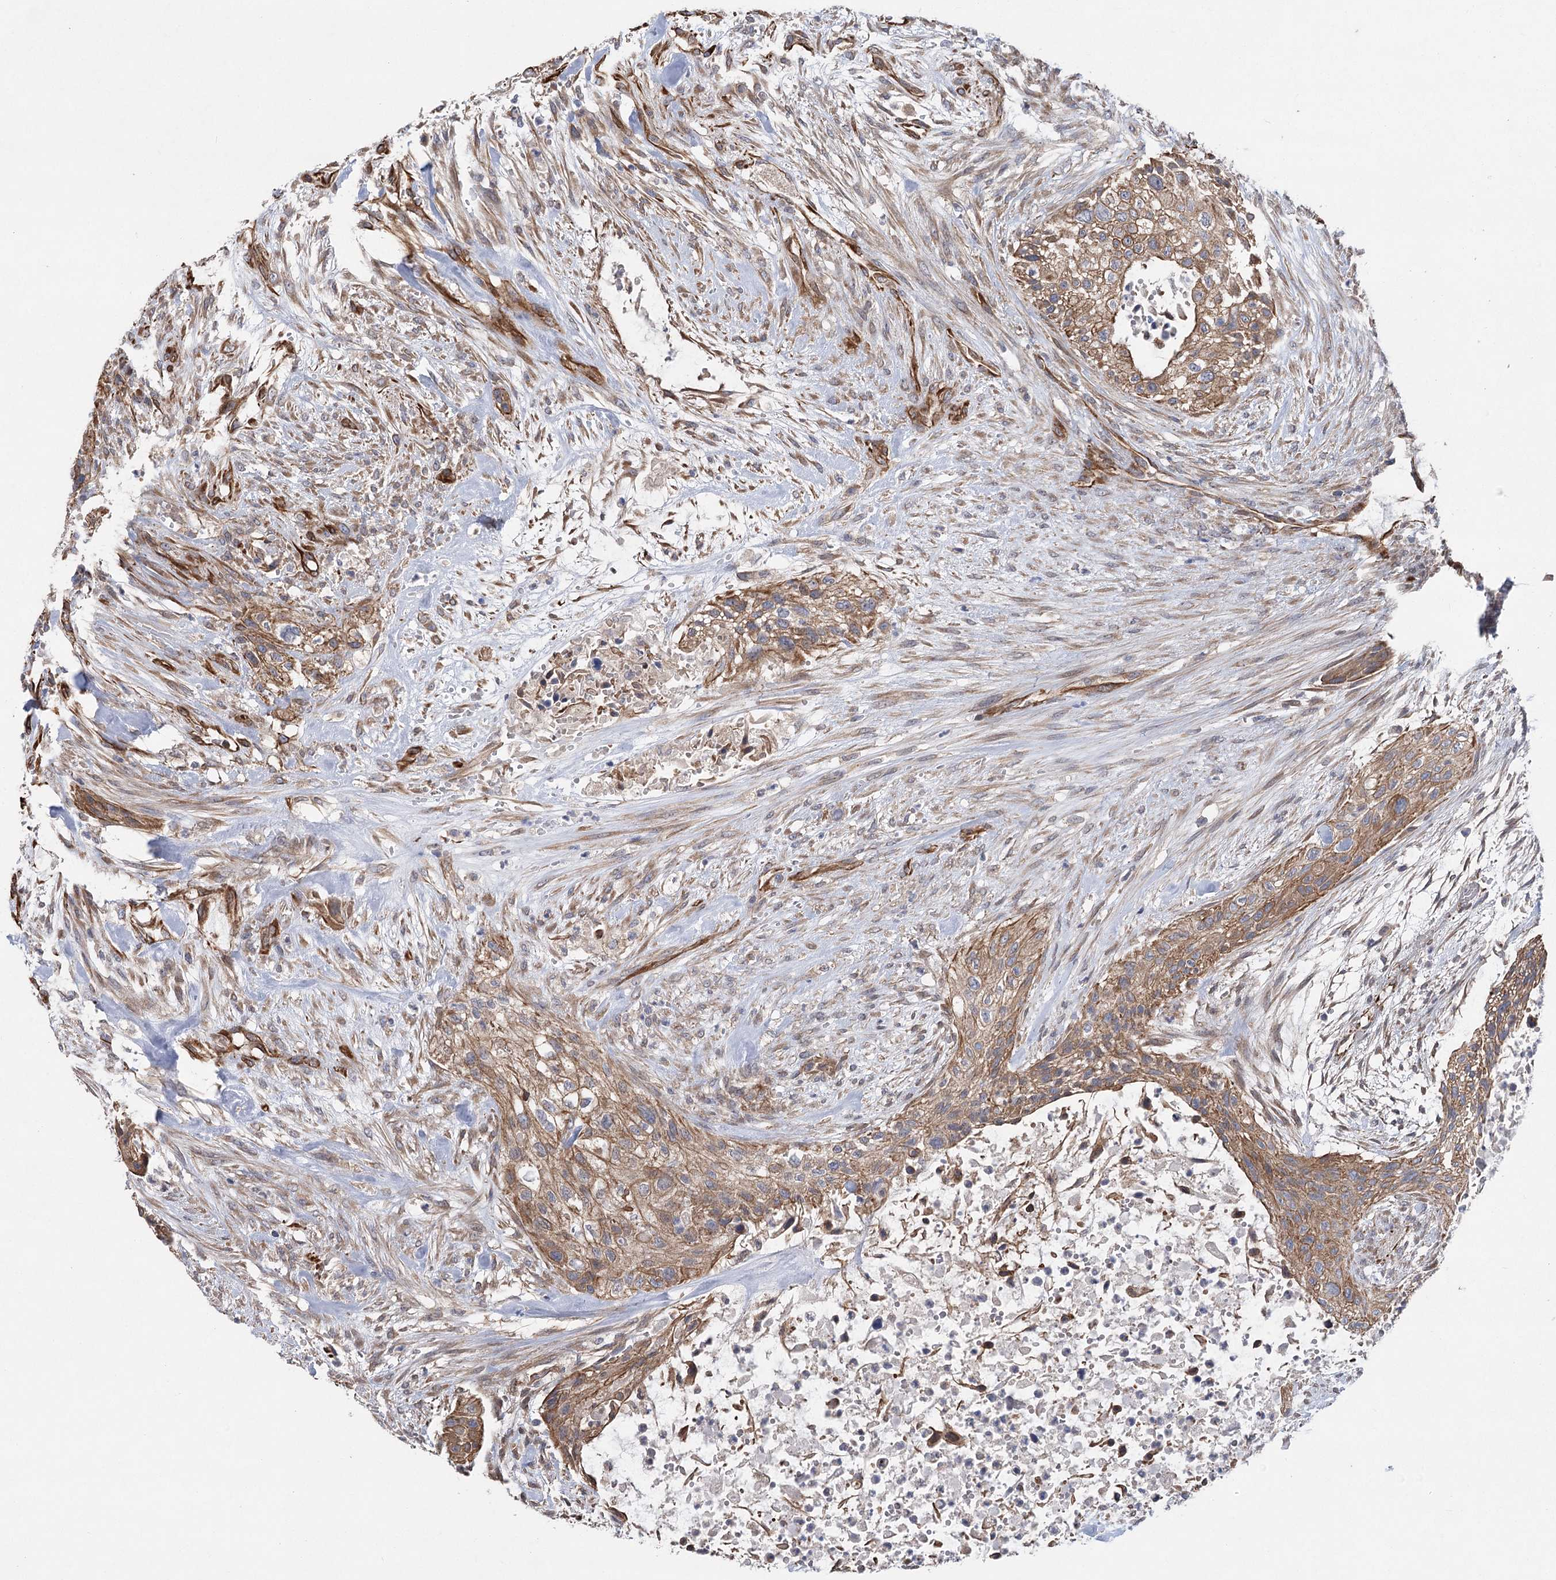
{"staining": {"intensity": "moderate", "quantity": ">75%", "location": "cytoplasmic/membranous"}, "tissue": "urothelial cancer", "cell_type": "Tumor cells", "image_type": "cancer", "snomed": [{"axis": "morphology", "description": "Urothelial carcinoma, High grade"}, {"axis": "topography", "description": "Urinary bladder"}], "caption": "A medium amount of moderate cytoplasmic/membranous expression is appreciated in approximately >75% of tumor cells in urothelial cancer tissue.", "gene": "RWDD4", "patient": {"sex": "male", "age": 35}}